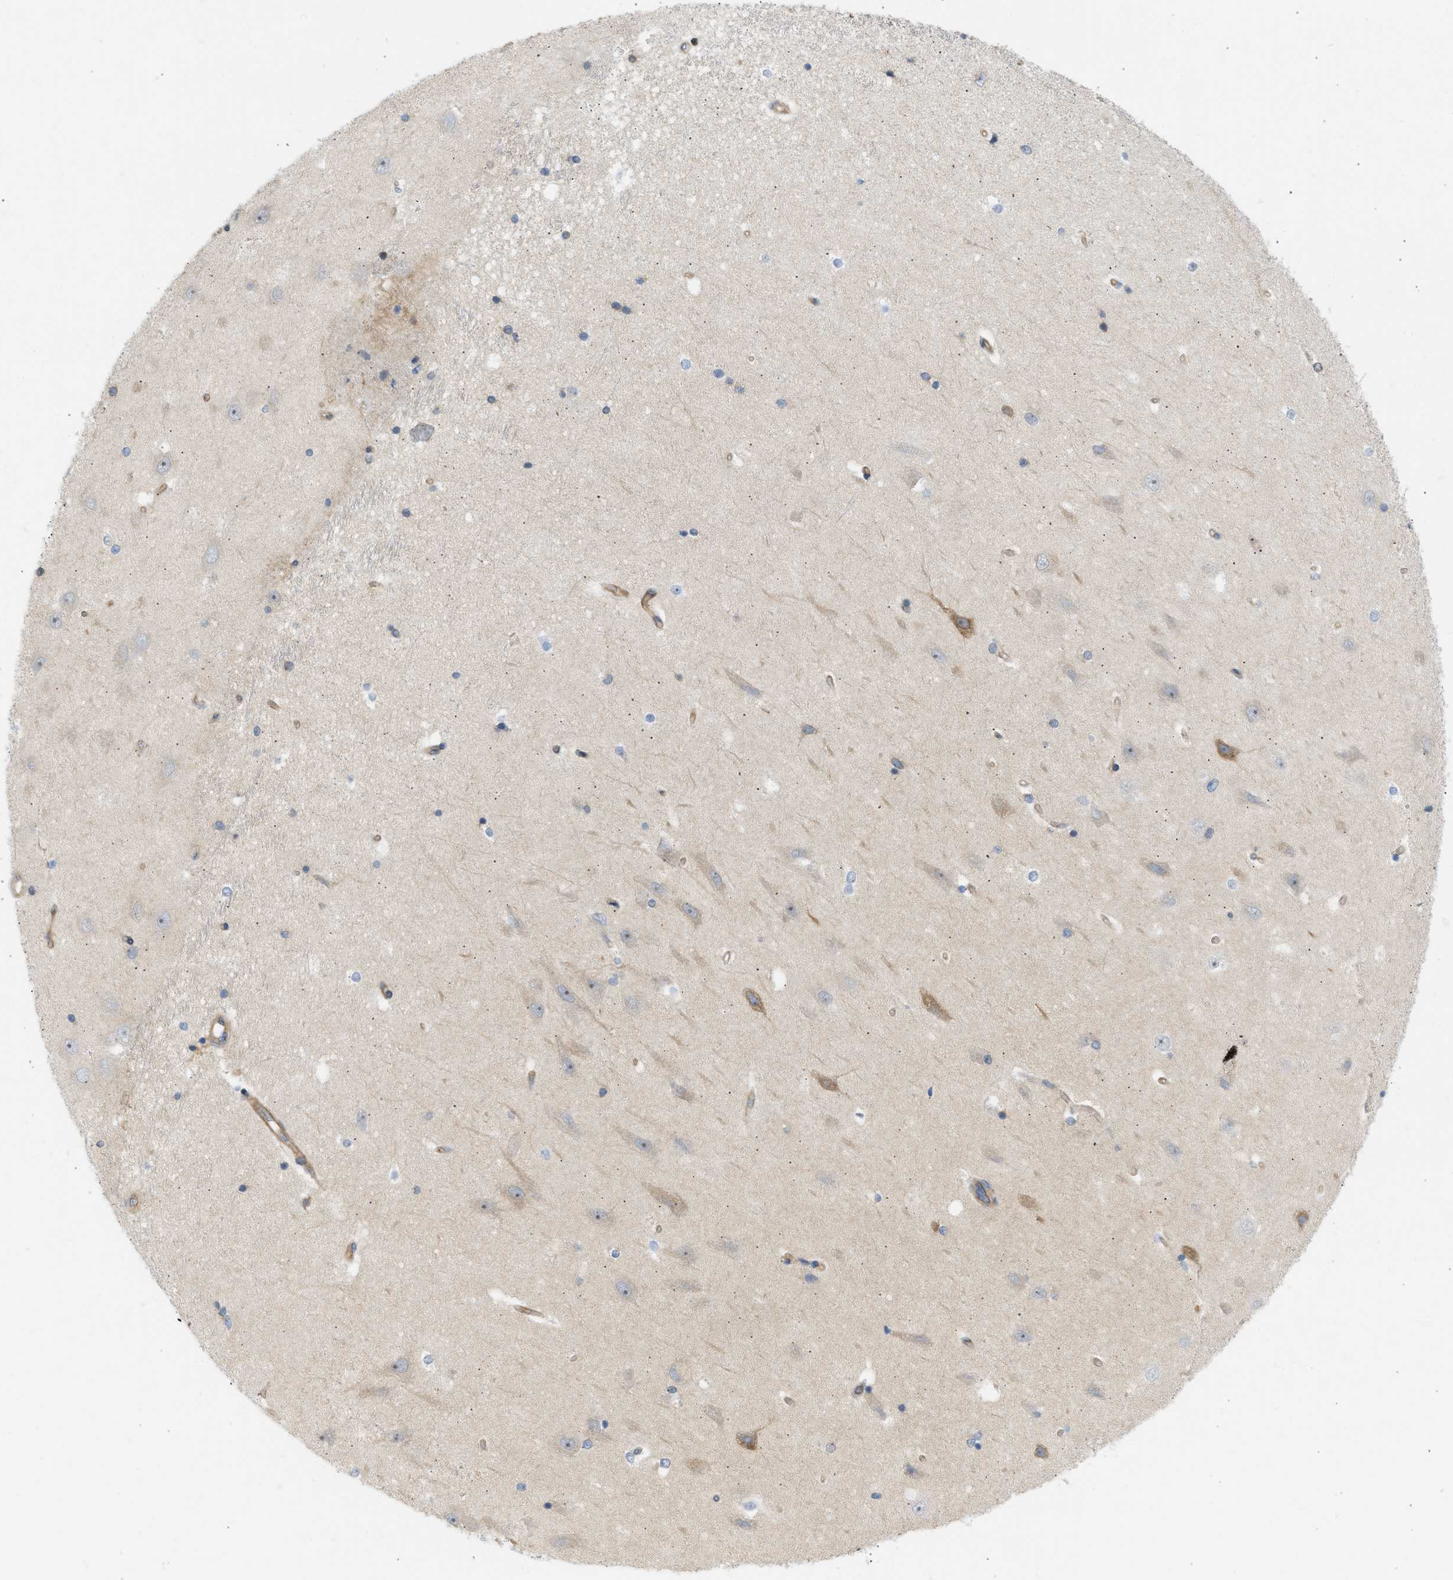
{"staining": {"intensity": "moderate", "quantity": "<25%", "location": "cytoplasmic/membranous"}, "tissue": "hippocampus", "cell_type": "Glial cells", "image_type": "normal", "snomed": [{"axis": "morphology", "description": "Normal tissue, NOS"}, {"axis": "topography", "description": "Hippocampus"}], "caption": "Immunohistochemical staining of unremarkable human hippocampus exhibits <25% levels of moderate cytoplasmic/membranous protein staining in about <25% of glial cells.", "gene": "STRN", "patient": {"sex": "male", "age": 45}}